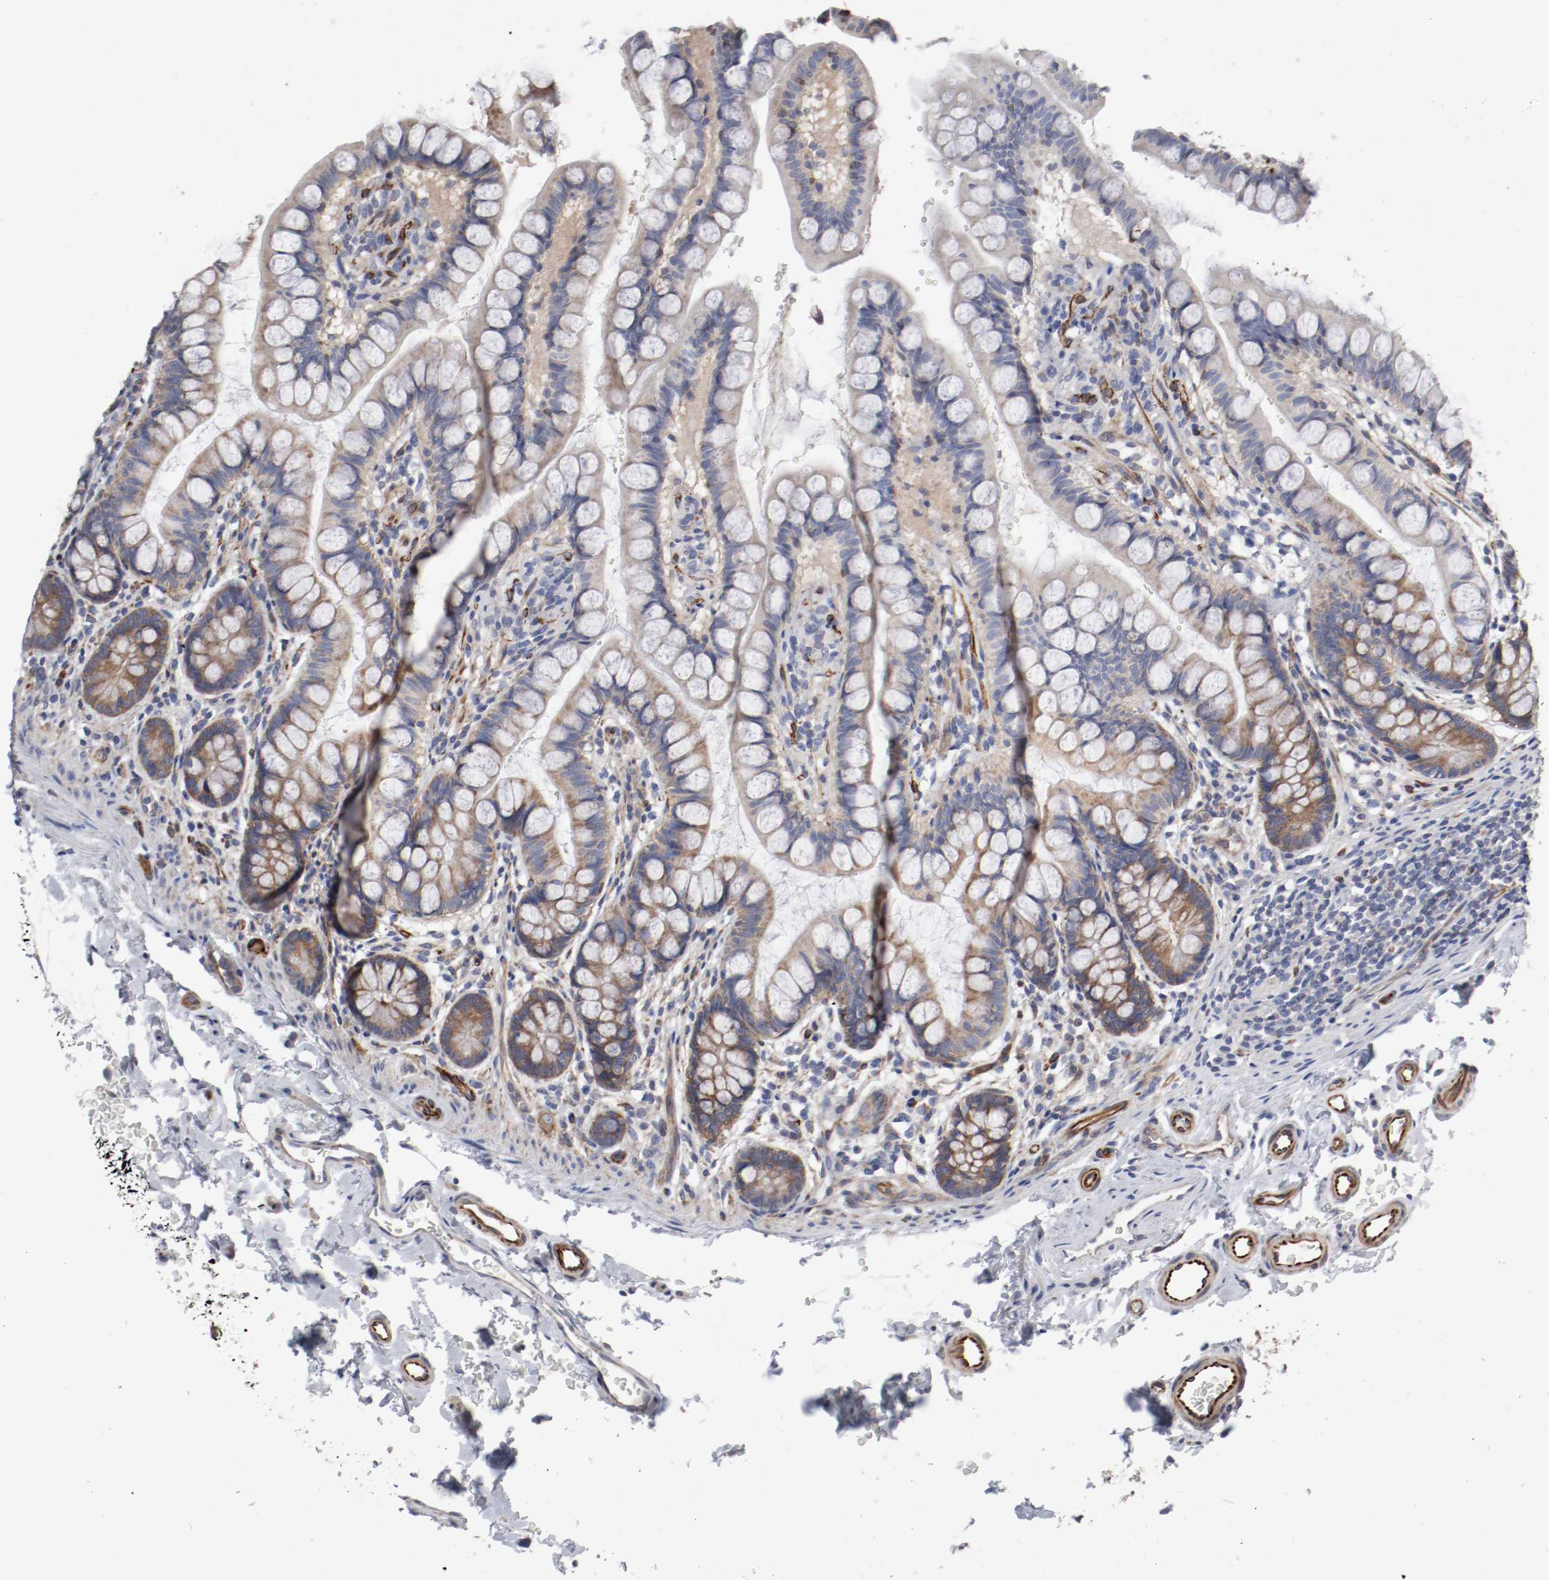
{"staining": {"intensity": "strong", "quantity": "25%-75%", "location": "cytoplasmic/membranous"}, "tissue": "small intestine", "cell_type": "Glandular cells", "image_type": "normal", "snomed": [{"axis": "morphology", "description": "Normal tissue, NOS"}, {"axis": "topography", "description": "Small intestine"}], "caption": "An immunohistochemistry (IHC) micrograph of unremarkable tissue is shown. Protein staining in brown shows strong cytoplasmic/membranous positivity in small intestine within glandular cells.", "gene": "GIT1", "patient": {"sex": "female", "age": 58}}